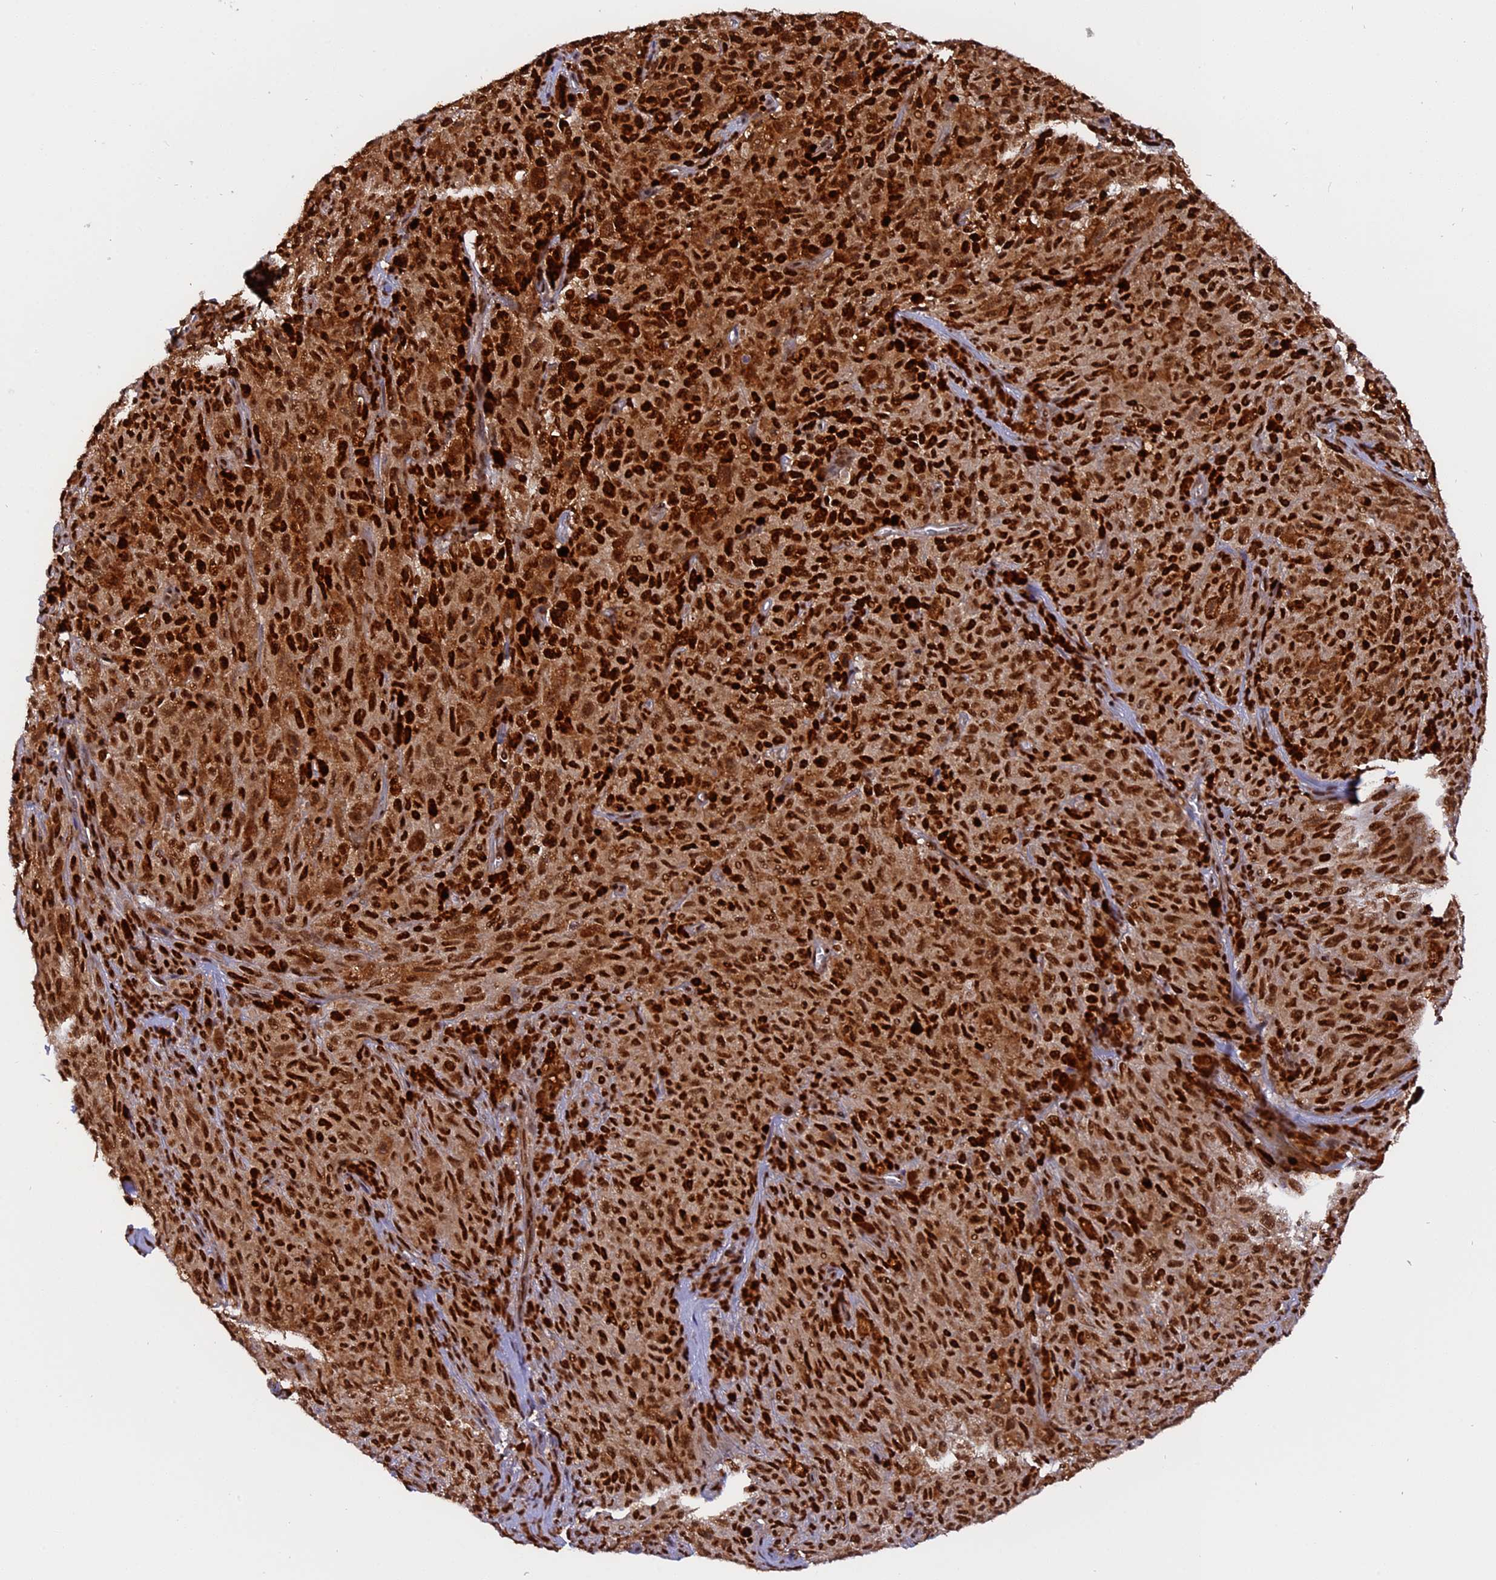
{"staining": {"intensity": "strong", "quantity": ">75%", "location": "nuclear"}, "tissue": "melanoma", "cell_type": "Tumor cells", "image_type": "cancer", "snomed": [{"axis": "morphology", "description": "Malignant melanoma, NOS"}, {"axis": "topography", "description": "Skin"}], "caption": "Strong nuclear expression for a protein is seen in approximately >75% of tumor cells of malignant melanoma using immunohistochemistry (IHC).", "gene": "RAMAC", "patient": {"sex": "female", "age": 82}}